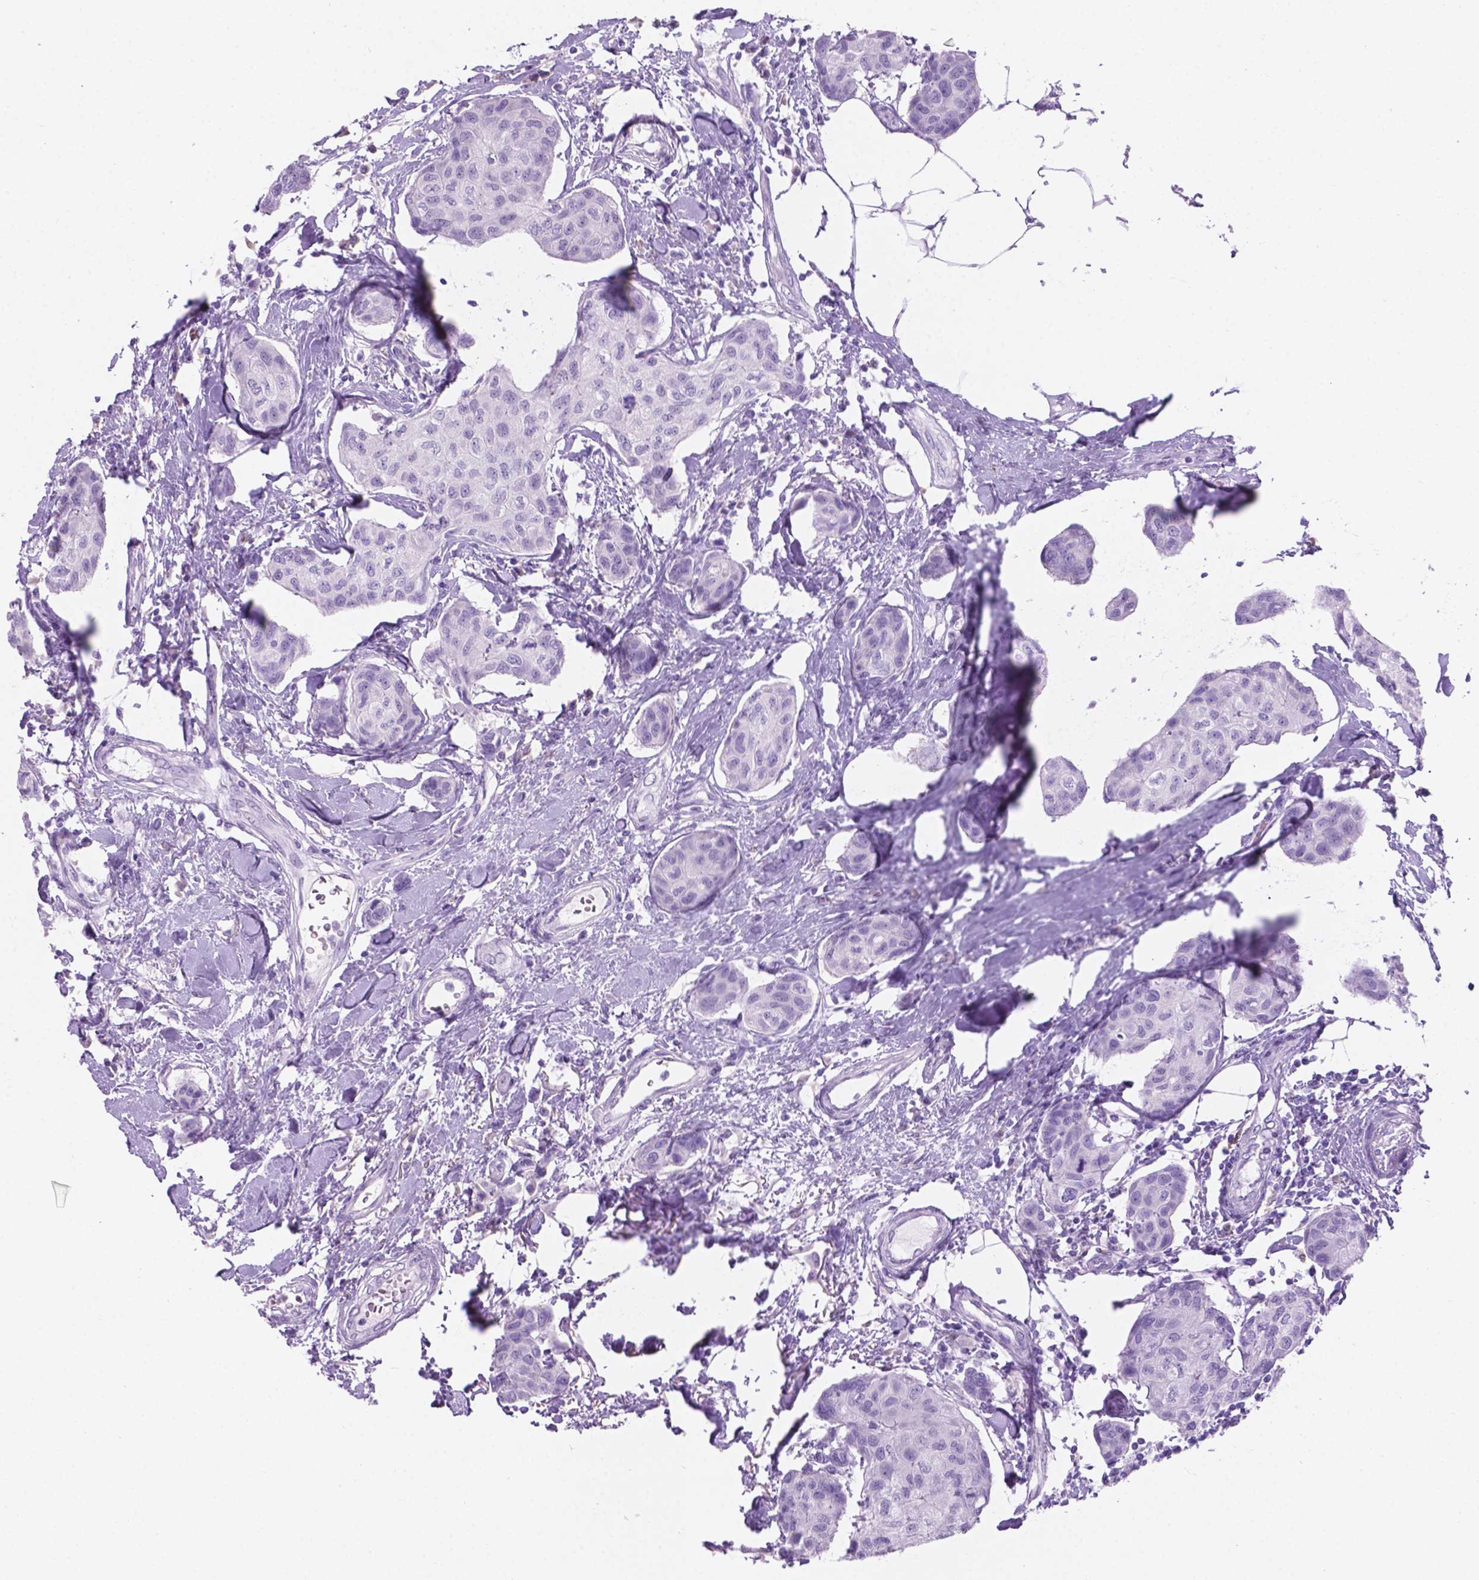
{"staining": {"intensity": "negative", "quantity": "none", "location": "none"}, "tissue": "breast cancer", "cell_type": "Tumor cells", "image_type": "cancer", "snomed": [{"axis": "morphology", "description": "Duct carcinoma"}, {"axis": "topography", "description": "Breast"}], "caption": "An image of human breast cancer (invasive ductal carcinoma) is negative for staining in tumor cells.", "gene": "GRIN2B", "patient": {"sex": "female", "age": 80}}